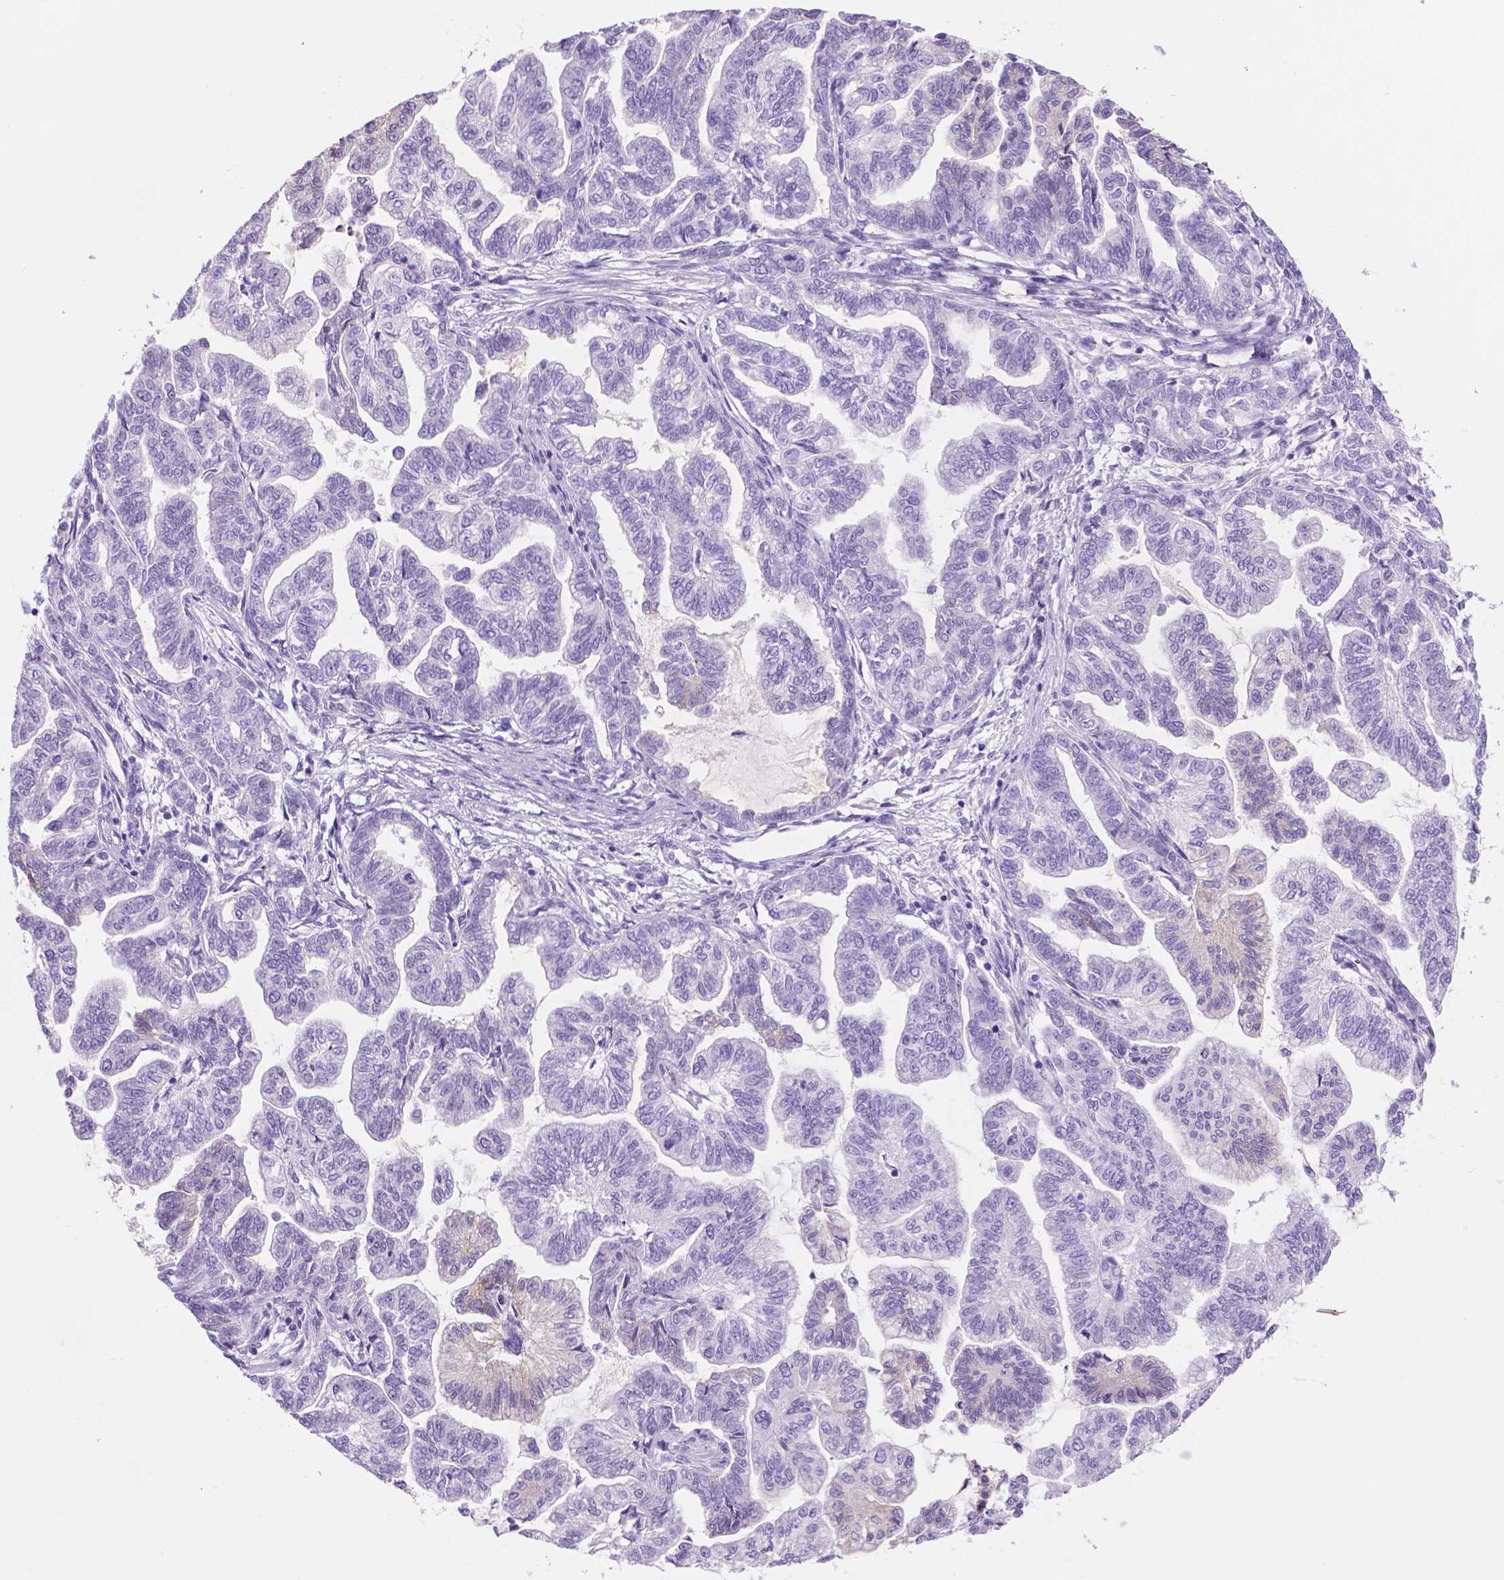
{"staining": {"intensity": "negative", "quantity": "none", "location": "none"}, "tissue": "stomach cancer", "cell_type": "Tumor cells", "image_type": "cancer", "snomed": [{"axis": "morphology", "description": "Adenocarcinoma, NOS"}, {"axis": "topography", "description": "Stomach"}], "caption": "The IHC histopathology image has no significant staining in tumor cells of stomach cancer tissue.", "gene": "GRIN2B", "patient": {"sex": "male", "age": 83}}